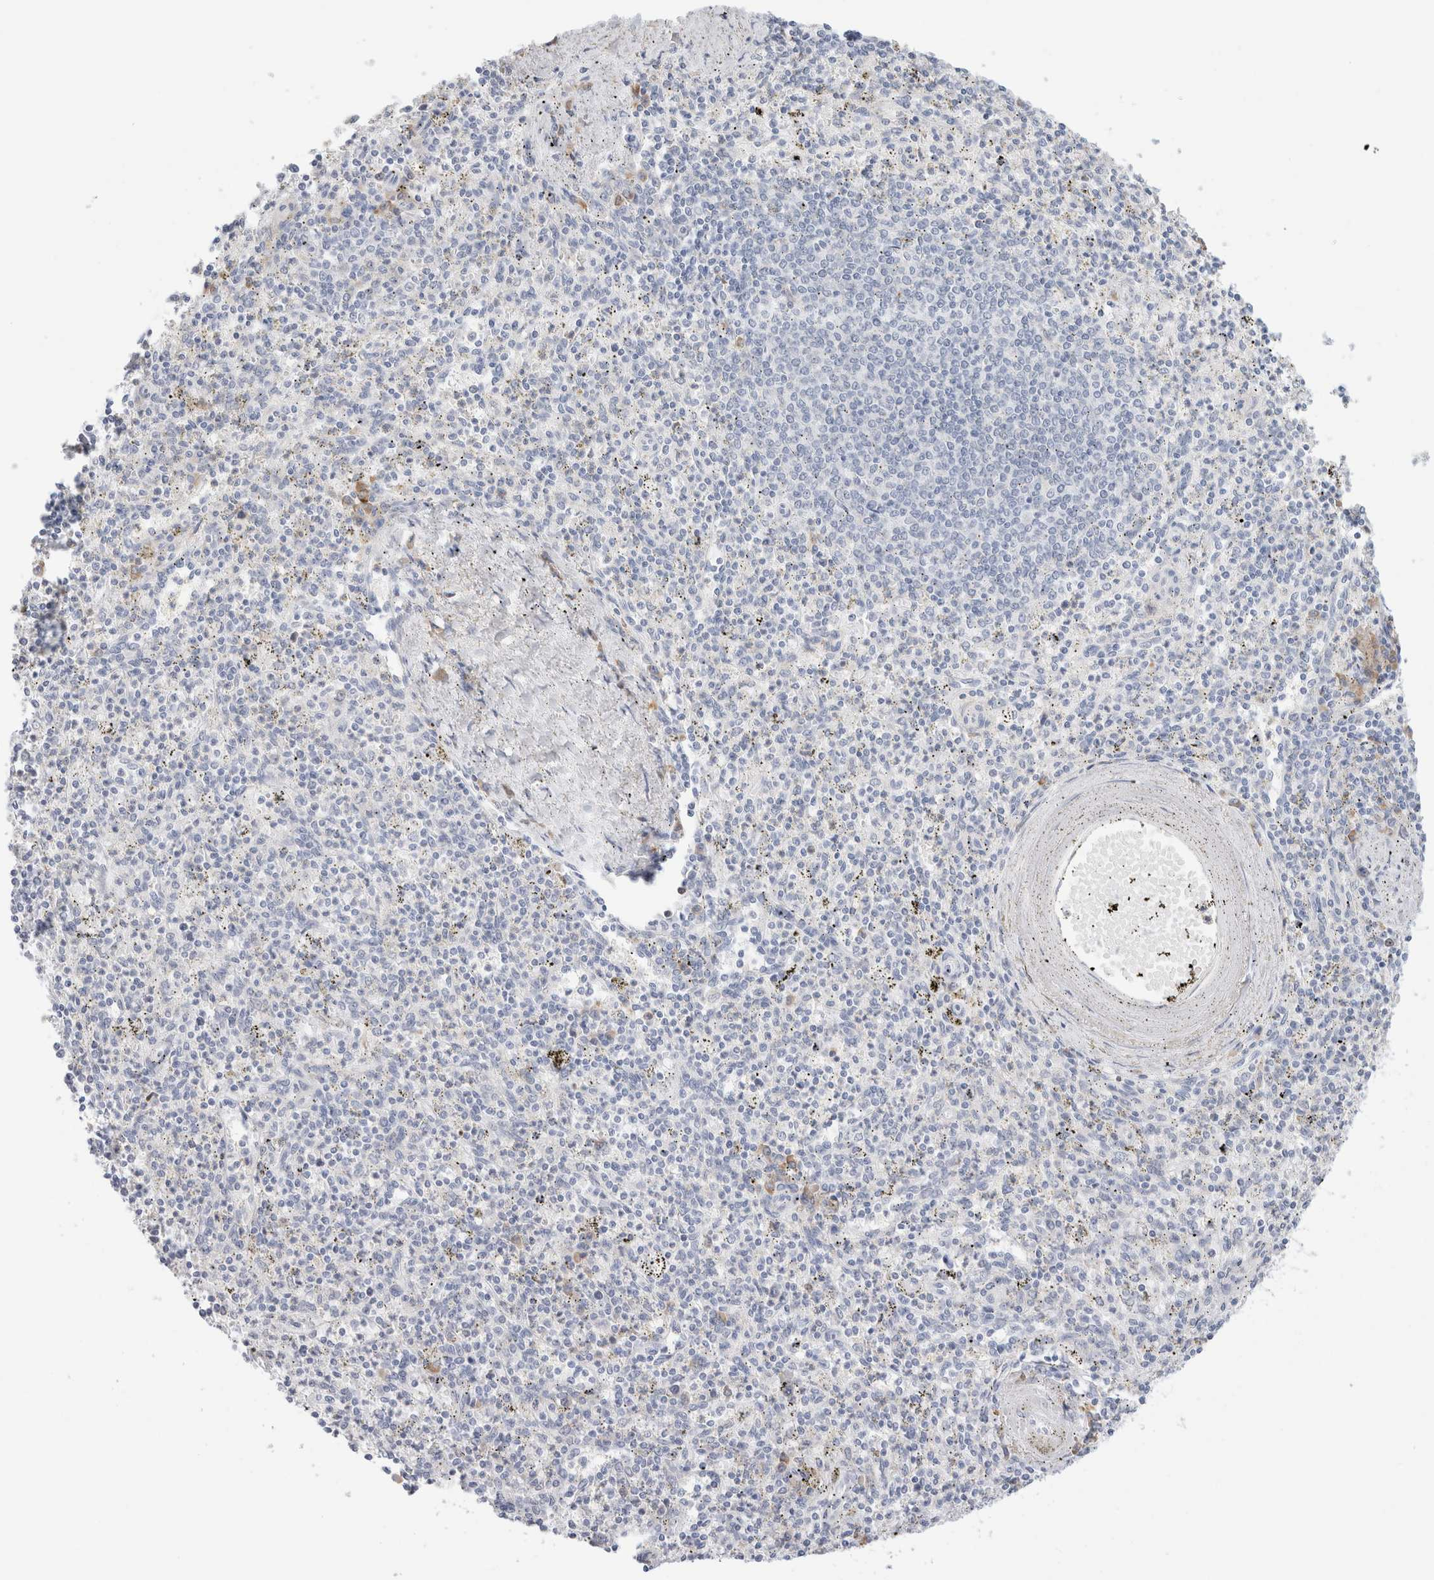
{"staining": {"intensity": "strong", "quantity": "<25%", "location": "cytoplasmic/membranous"}, "tissue": "spleen", "cell_type": "Cells in red pulp", "image_type": "normal", "snomed": [{"axis": "morphology", "description": "Normal tissue, NOS"}, {"axis": "topography", "description": "Spleen"}], "caption": "Protein staining of normal spleen exhibits strong cytoplasmic/membranous staining in about <25% of cells in red pulp.", "gene": "CSK", "patient": {"sex": "male", "age": 72}}